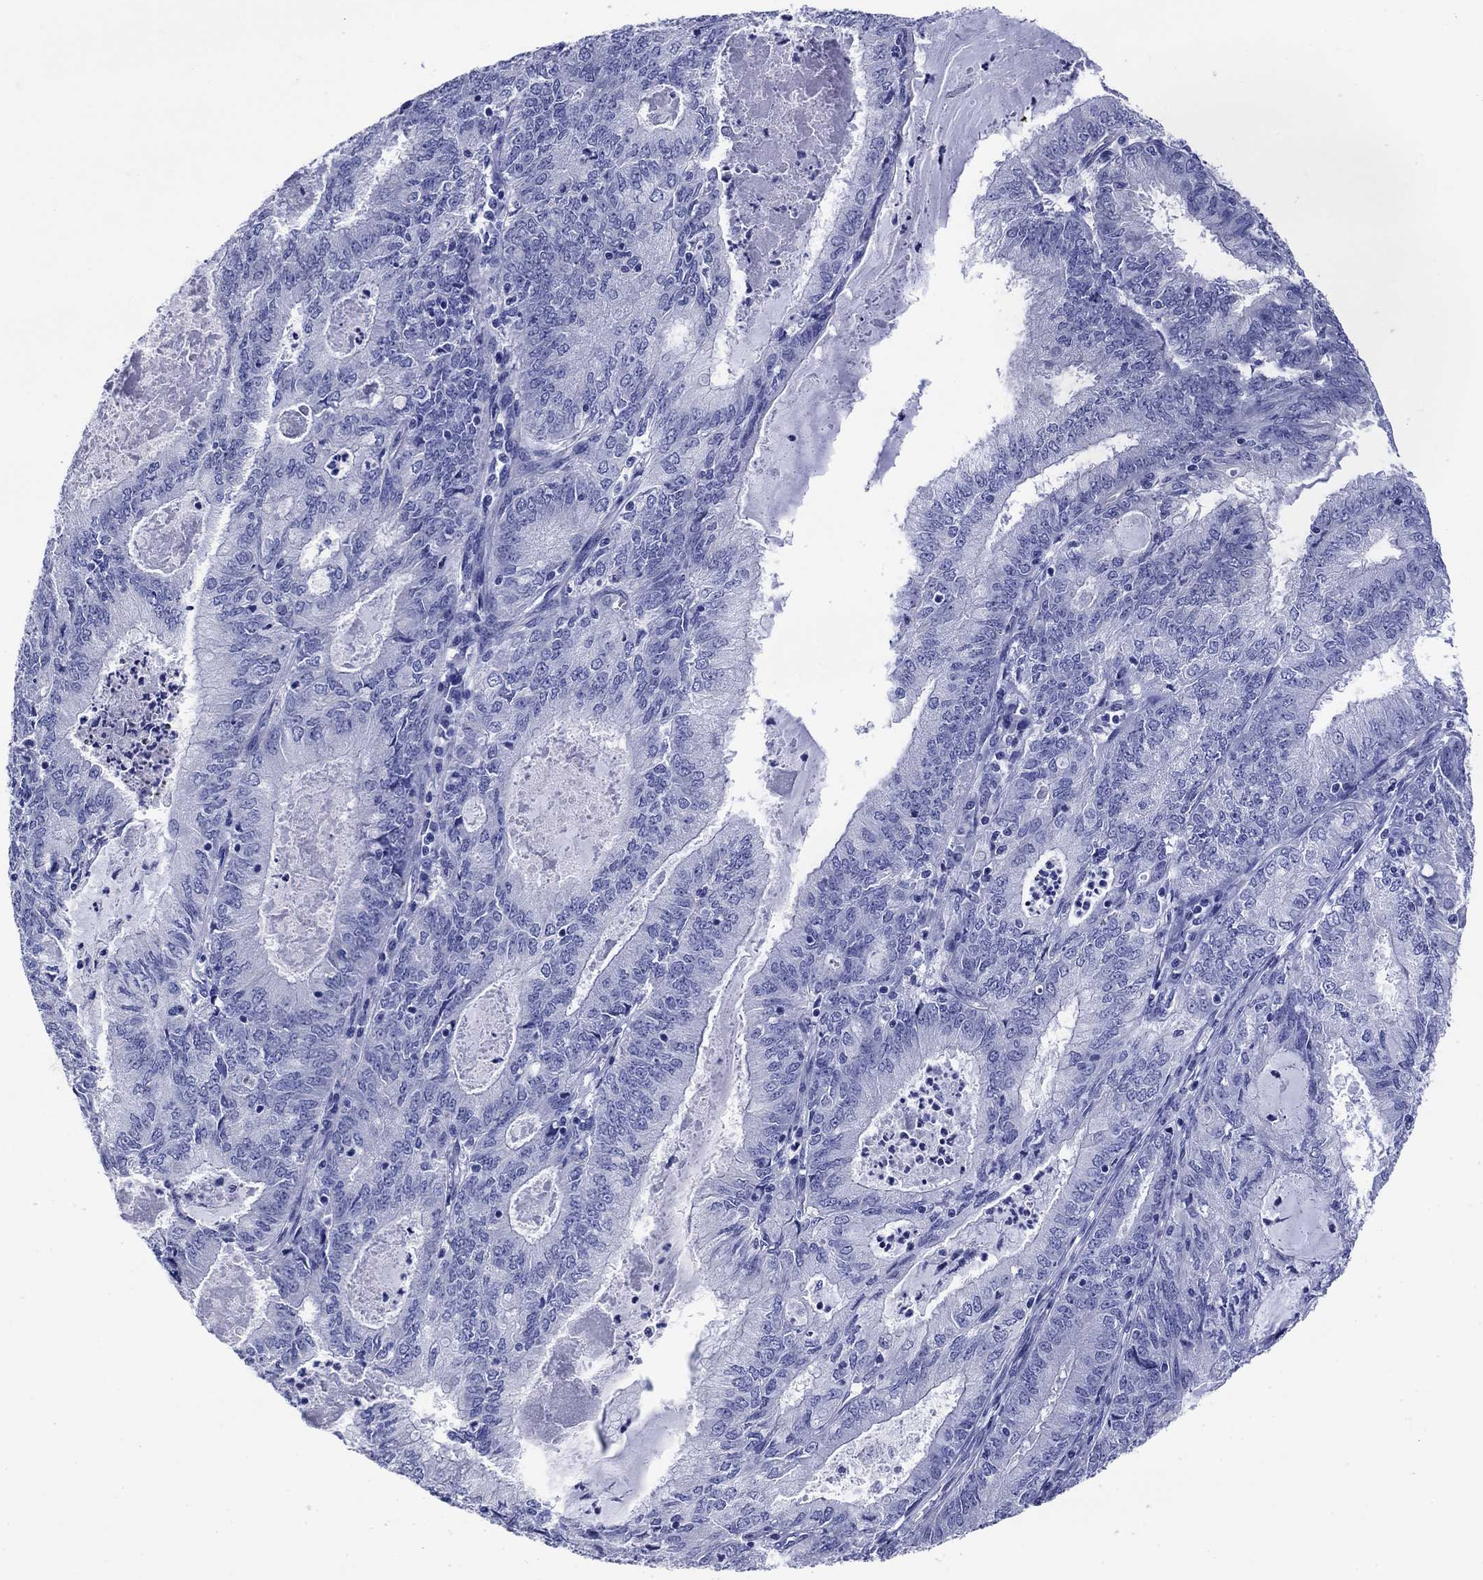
{"staining": {"intensity": "negative", "quantity": "none", "location": "none"}, "tissue": "endometrial cancer", "cell_type": "Tumor cells", "image_type": "cancer", "snomed": [{"axis": "morphology", "description": "Adenocarcinoma, NOS"}, {"axis": "topography", "description": "Endometrium"}], "caption": "Photomicrograph shows no protein expression in tumor cells of adenocarcinoma (endometrial) tissue. (Brightfield microscopy of DAB (3,3'-diaminobenzidine) immunohistochemistry (IHC) at high magnification).", "gene": "SLC1A2", "patient": {"sex": "female", "age": 57}}